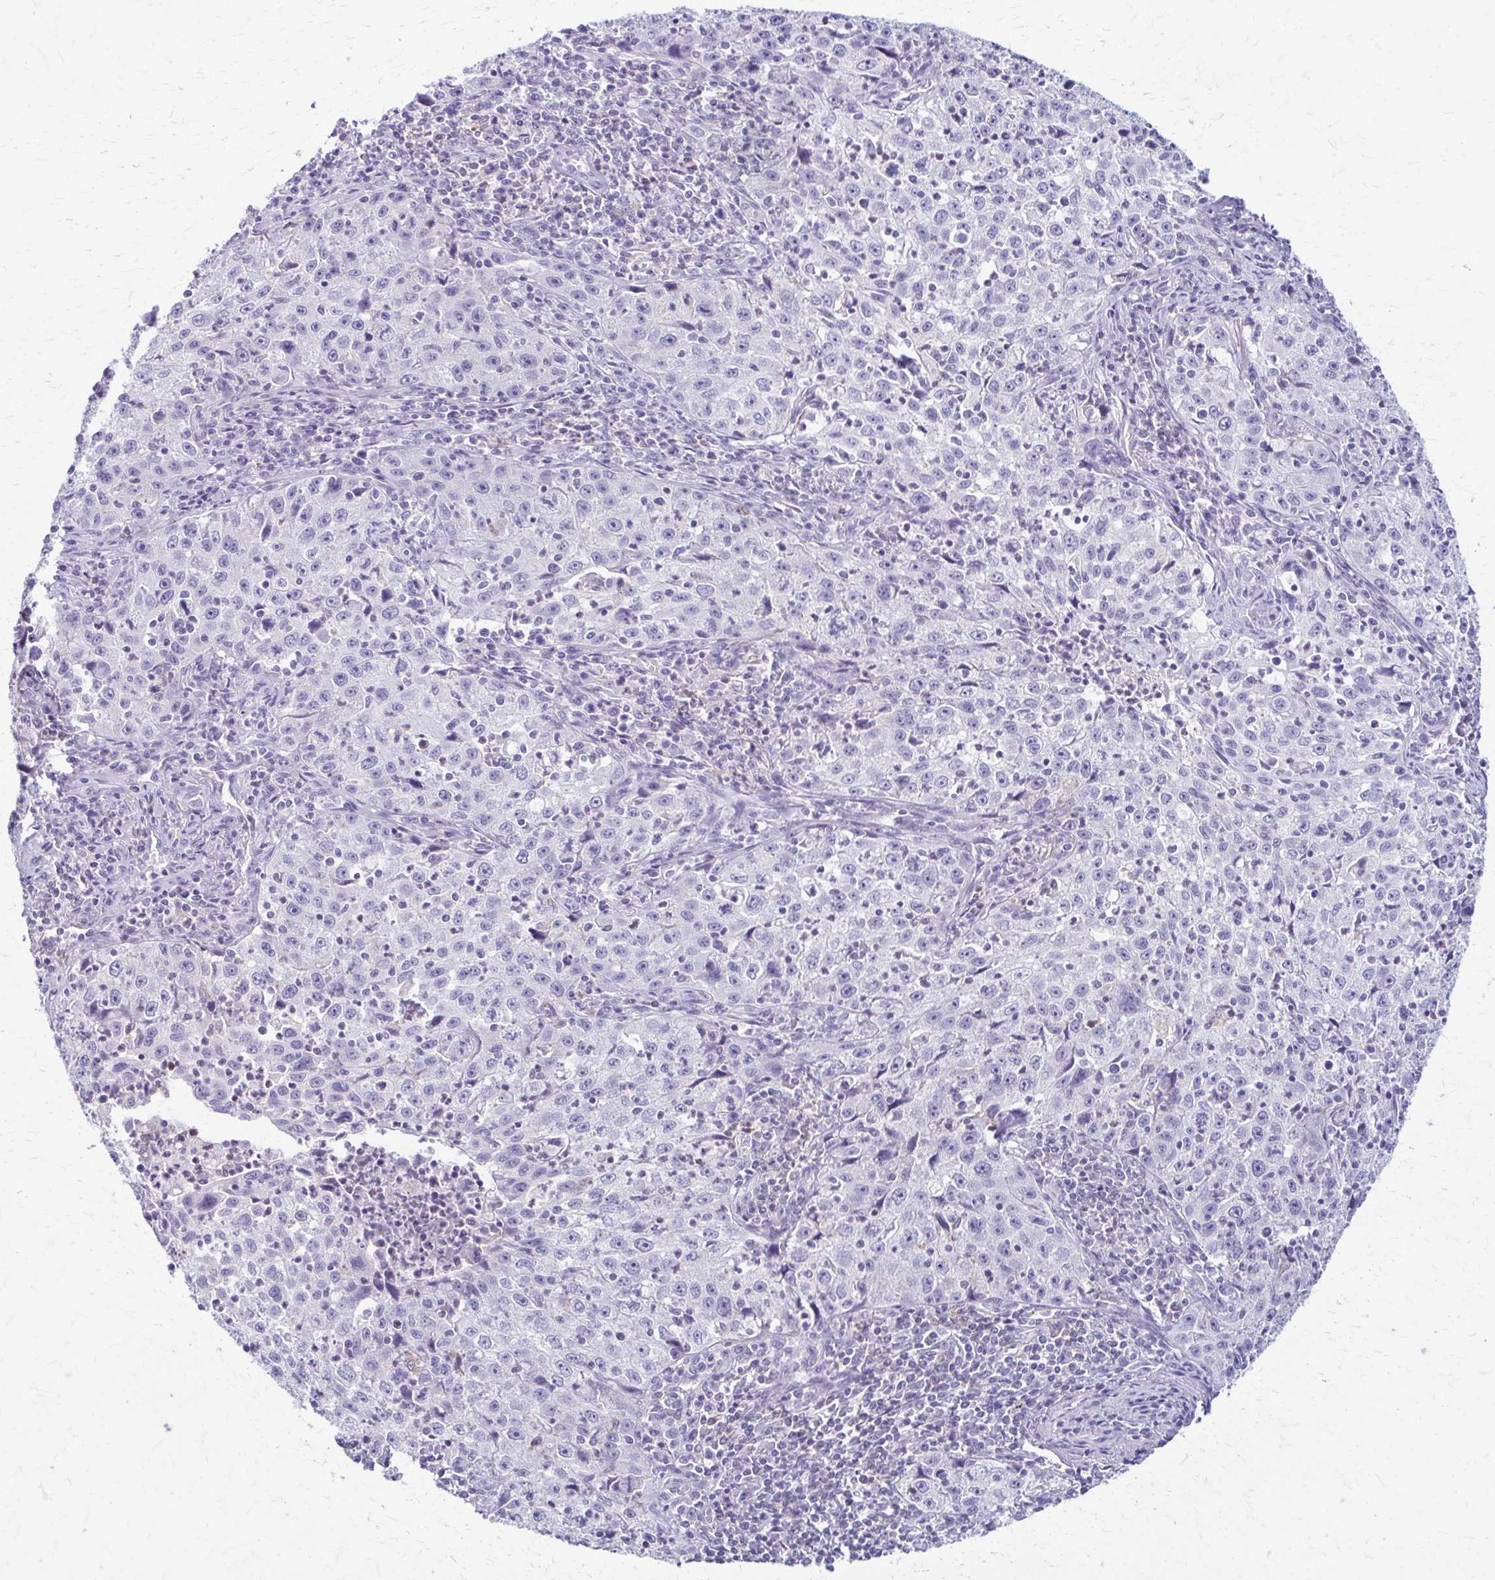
{"staining": {"intensity": "negative", "quantity": "none", "location": "none"}, "tissue": "lung cancer", "cell_type": "Tumor cells", "image_type": "cancer", "snomed": [{"axis": "morphology", "description": "Squamous cell carcinoma, NOS"}, {"axis": "topography", "description": "Lung"}], "caption": "Tumor cells are negative for protein expression in human squamous cell carcinoma (lung).", "gene": "PIK3AP1", "patient": {"sex": "male", "age": 71}}